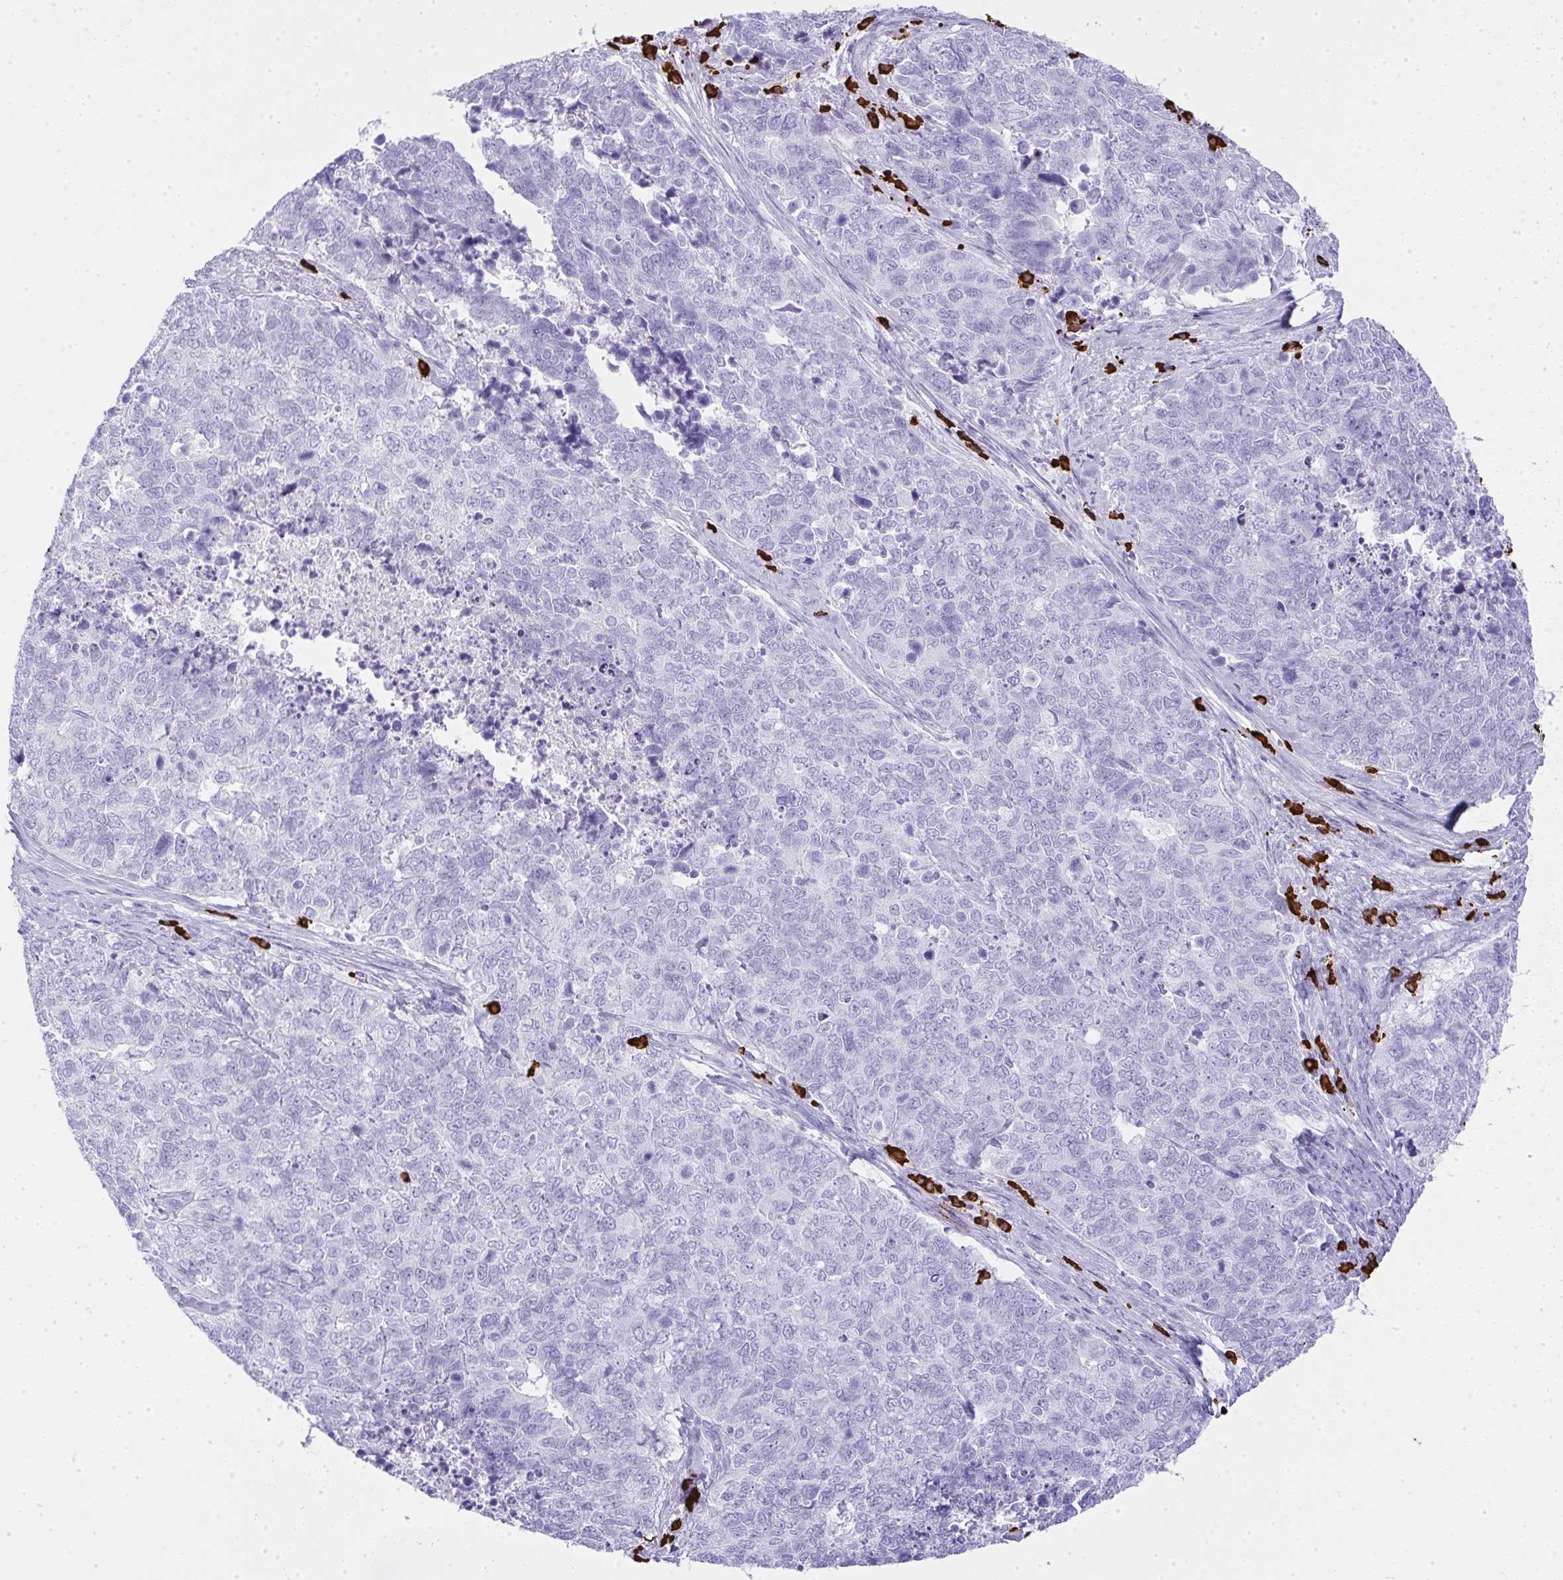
{"staining": {"intensity": "negative", "quantity": "none", "location": "none"}, "tissue": "cervical cancer", "cell_type": "Tumor cells", "image_type": "cancer", "snomed": [{"axis": "morphology", "description": "Adenocarcinoma, NOS"}, {"axis": "topography", "description": "Cervix"}], "caption": "Tumor cells show no significant positivity in adenocarcinoma (cervical).", "gene": "CDADC1", "patient": {"sex": "female", "age": 63}}